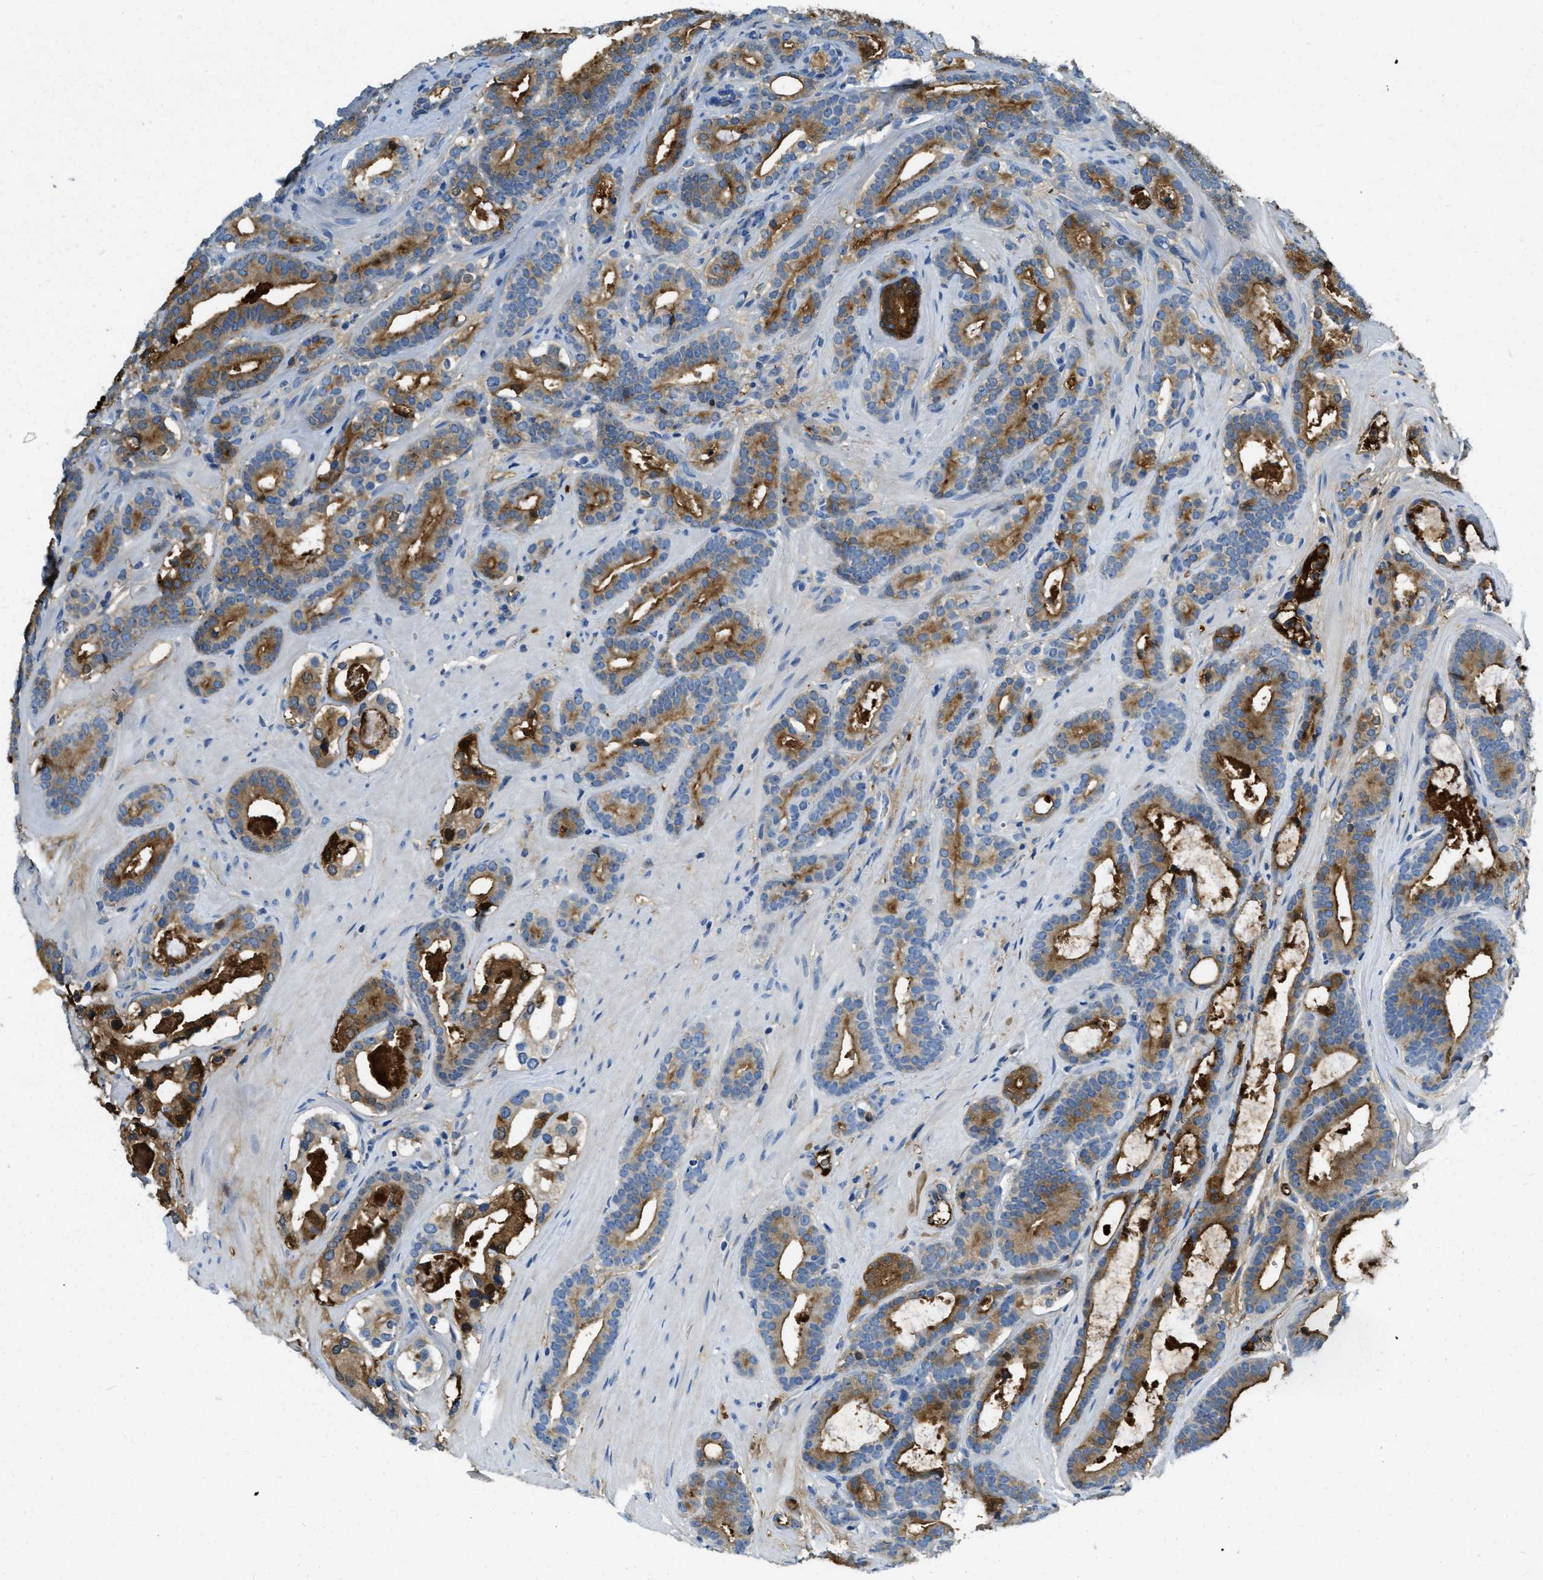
{"staining": {"intensity": "moderate", "quantity": ">75%", "location": "cytoplasmic/membranous"}, "tissue": "prostate cancer", "cell_type": "Tumor cells", "image_type": "cancer", "snomed": [{"axis": "morphology", "description": "Adenocarcinoma, High grade"}, {"axis": "topography", "description": "Prostate"}], "caption": "Prostate adenocarcinoma (high-grade) stained for a protein (brown) reveals moderate cytoplasmic/membranous positive expression in approximately >75% of tumor cells.", "gene": "PRTN3", "patient": {"sex": "male", "age": 60}}